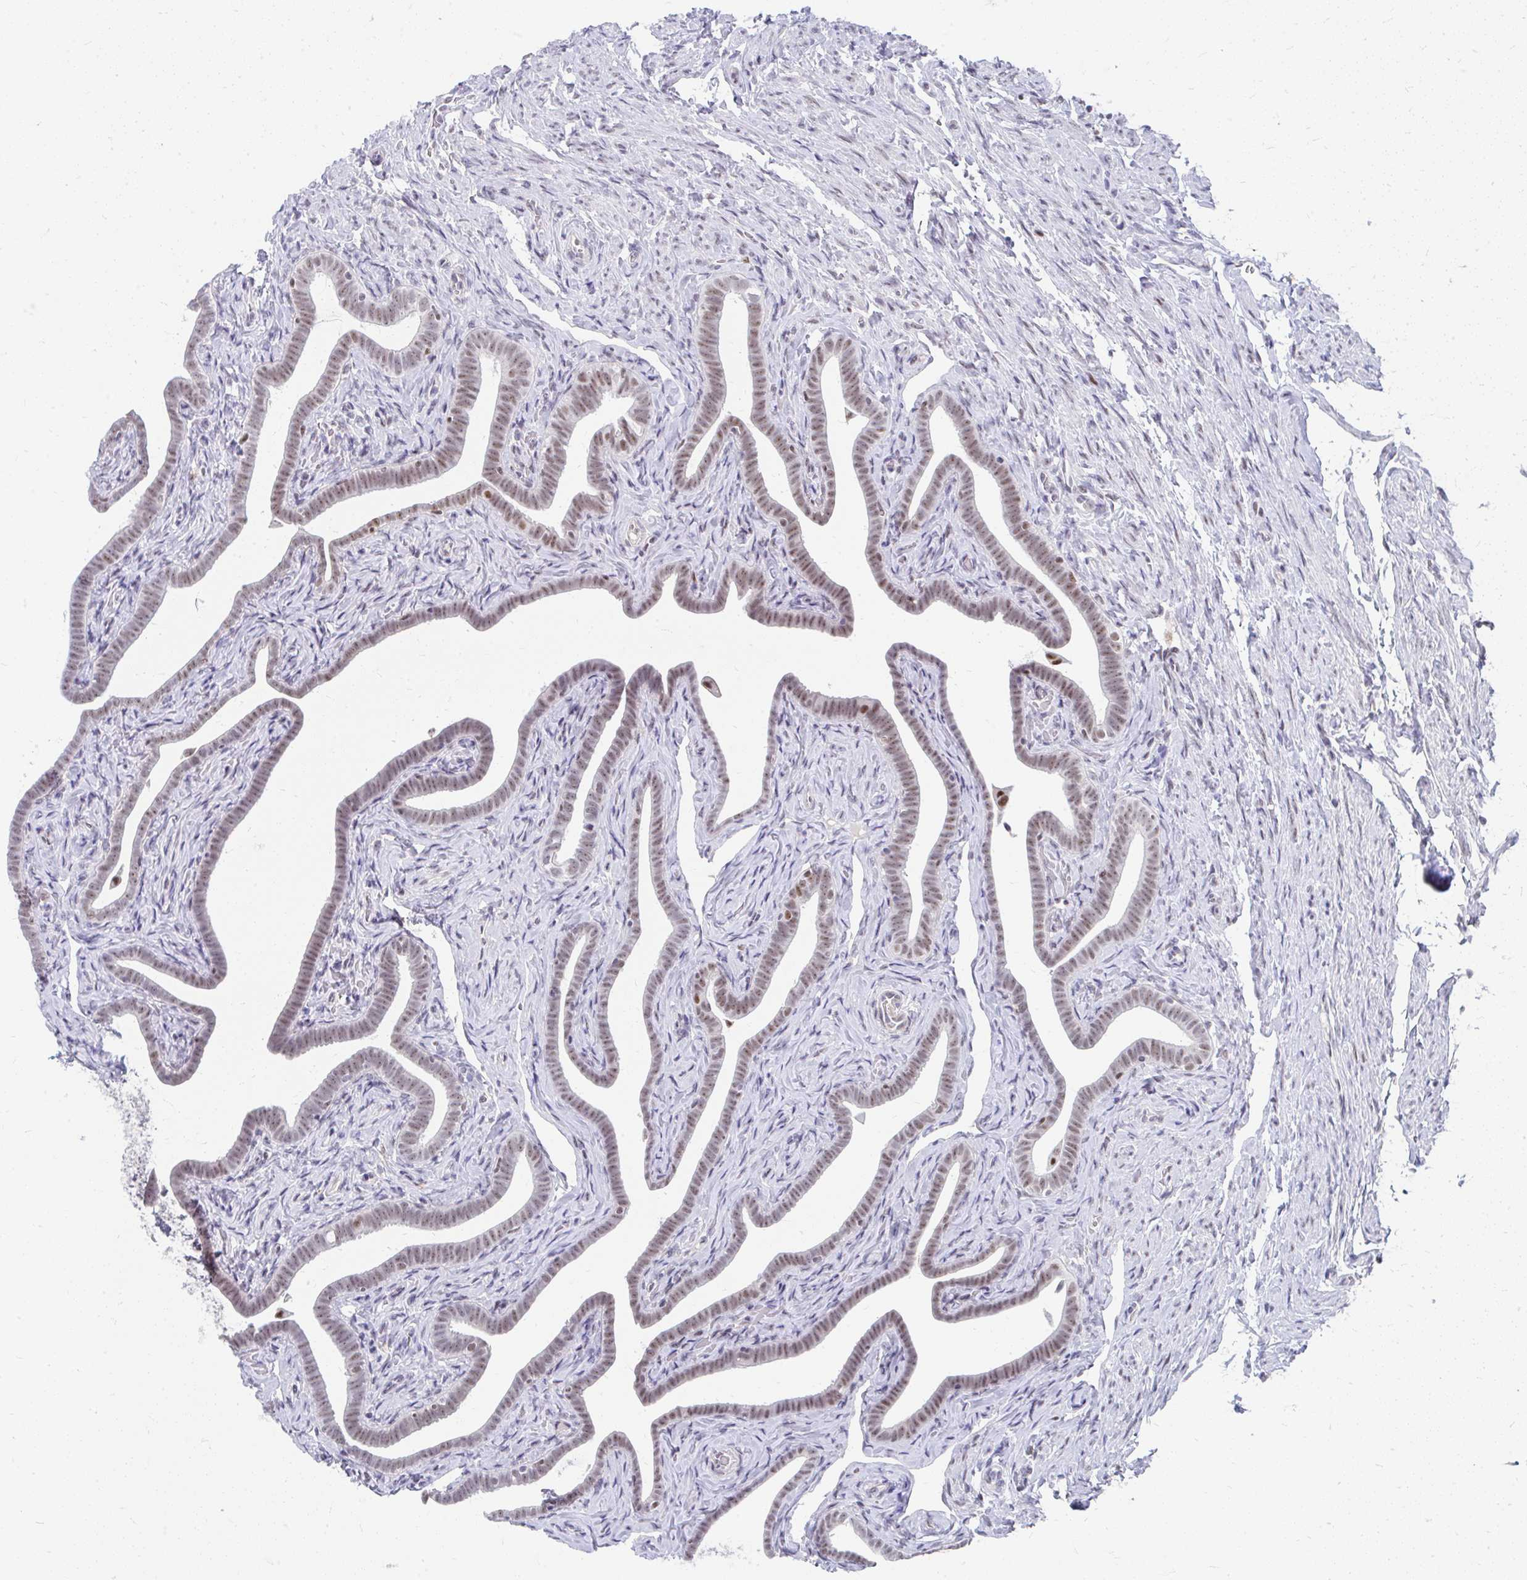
{"staining": {"intensity": "moderate", "quantity": "25%-75%", "location": "nuclear"}, "tissue": "fallopian tube", "cell_type": "Glandular cells", "image_type": "normal", "snomed": [{"axis": "morphology", "description": "Normal tissue, NOS"}, {"axis": "topography", "description": "Fallopian tube"}], "caption": "Glandular cells display moderate nuclear staining in about 25%-75% of cells in unremarkable fallopian tube.", "gene": "GTF2H1", "patient": {"sex": "female", "age": 69}}